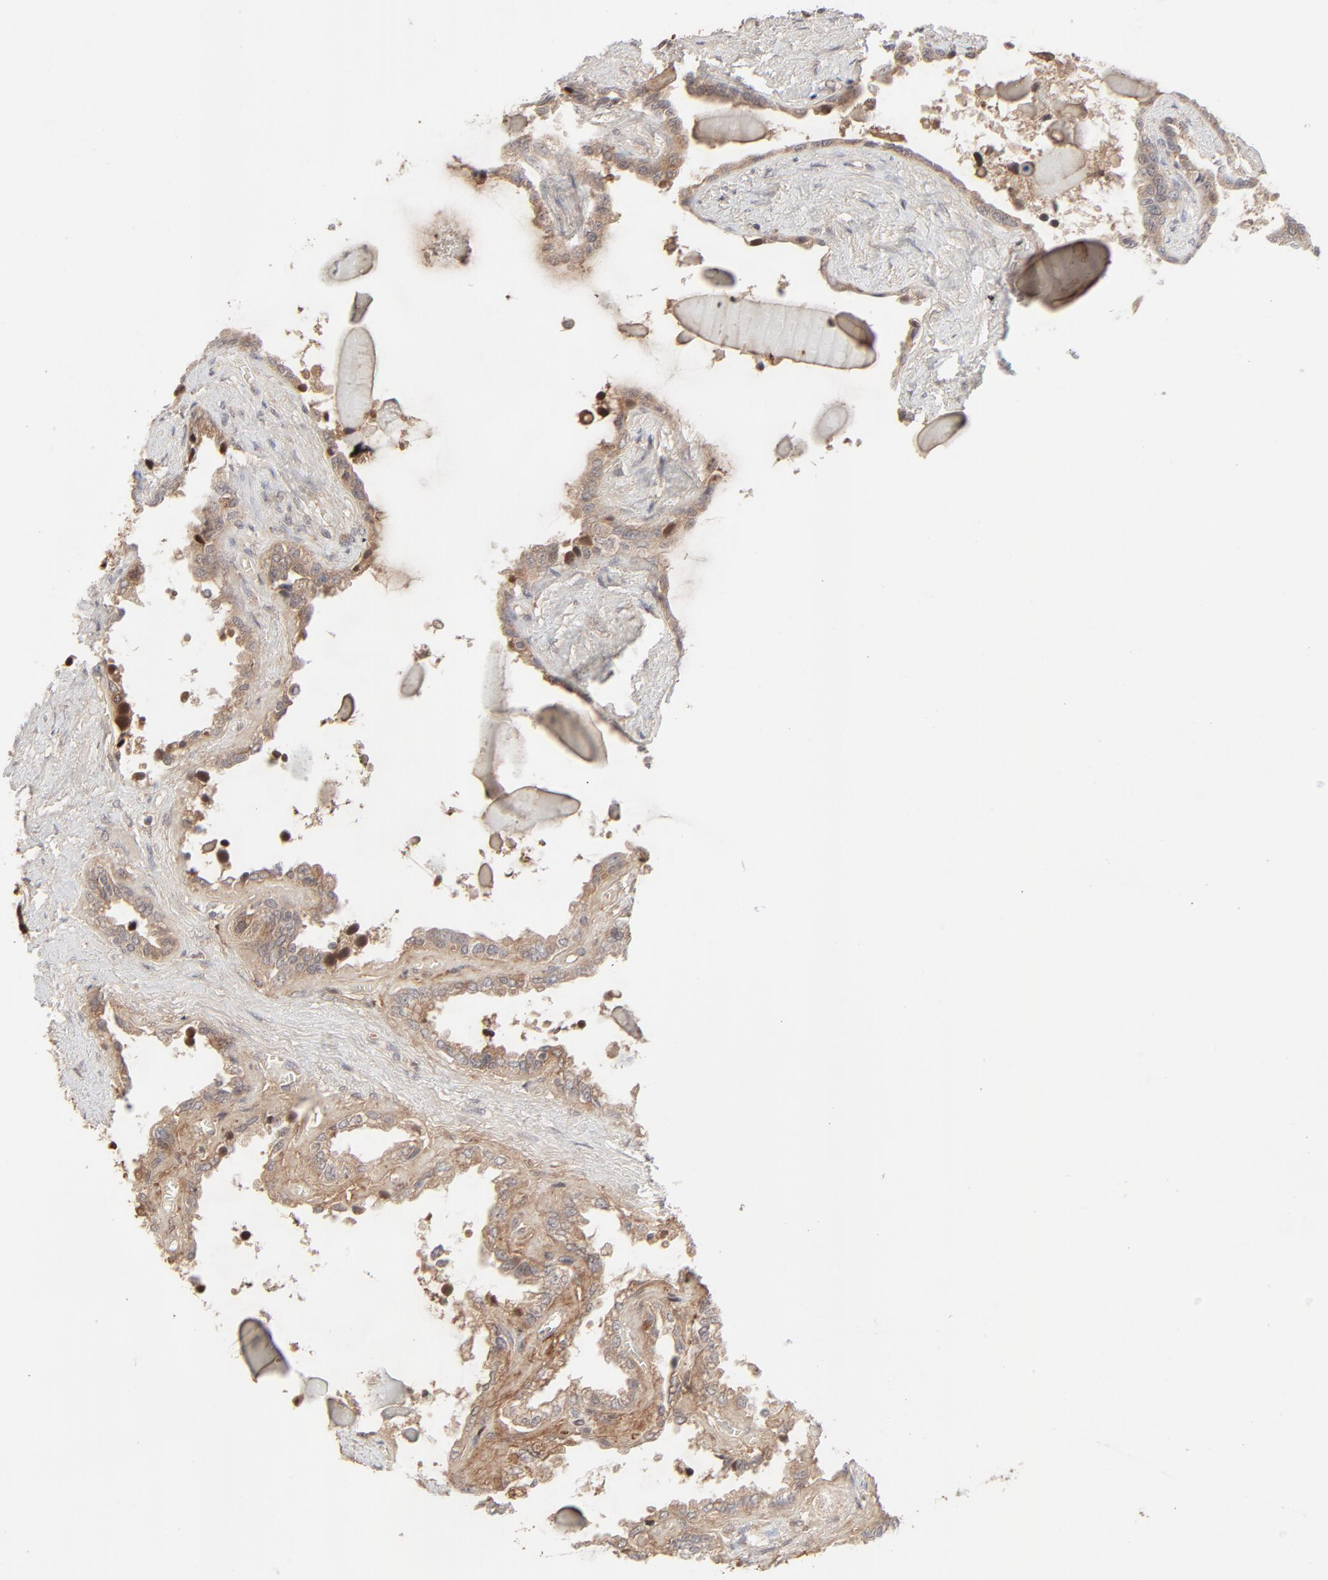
{"staining": {"intensity": "moderate", "quantity": ">75%", "location": "cytoplasmic/membranous"}, "tissue": "seminal vesicle", "cell_type": "Glandular cells", "image_type": "normal", "snomed": [{"axis": "morphology", "description": "Normal tissue, NOS"}, {"axis": "morphology", "description": "Inflammation, NOS"}, {"axis": "topography", "description": "Urinary bladder"}, {"axis": "topography", "description": "Prostate"}, {"axis": "topography", "description": "Seminal veicle"}], "caption": "Benign seminal vesicle displays moderate cytoplasmic/membranous staining in about >75% of glandular cells, visualized by immunohistochemistry. The protein of interest is shown in brown color, while the nuclei are stained blue.", "gene": "RAB5C", "patient": {"sex": "male", "age": 82}}